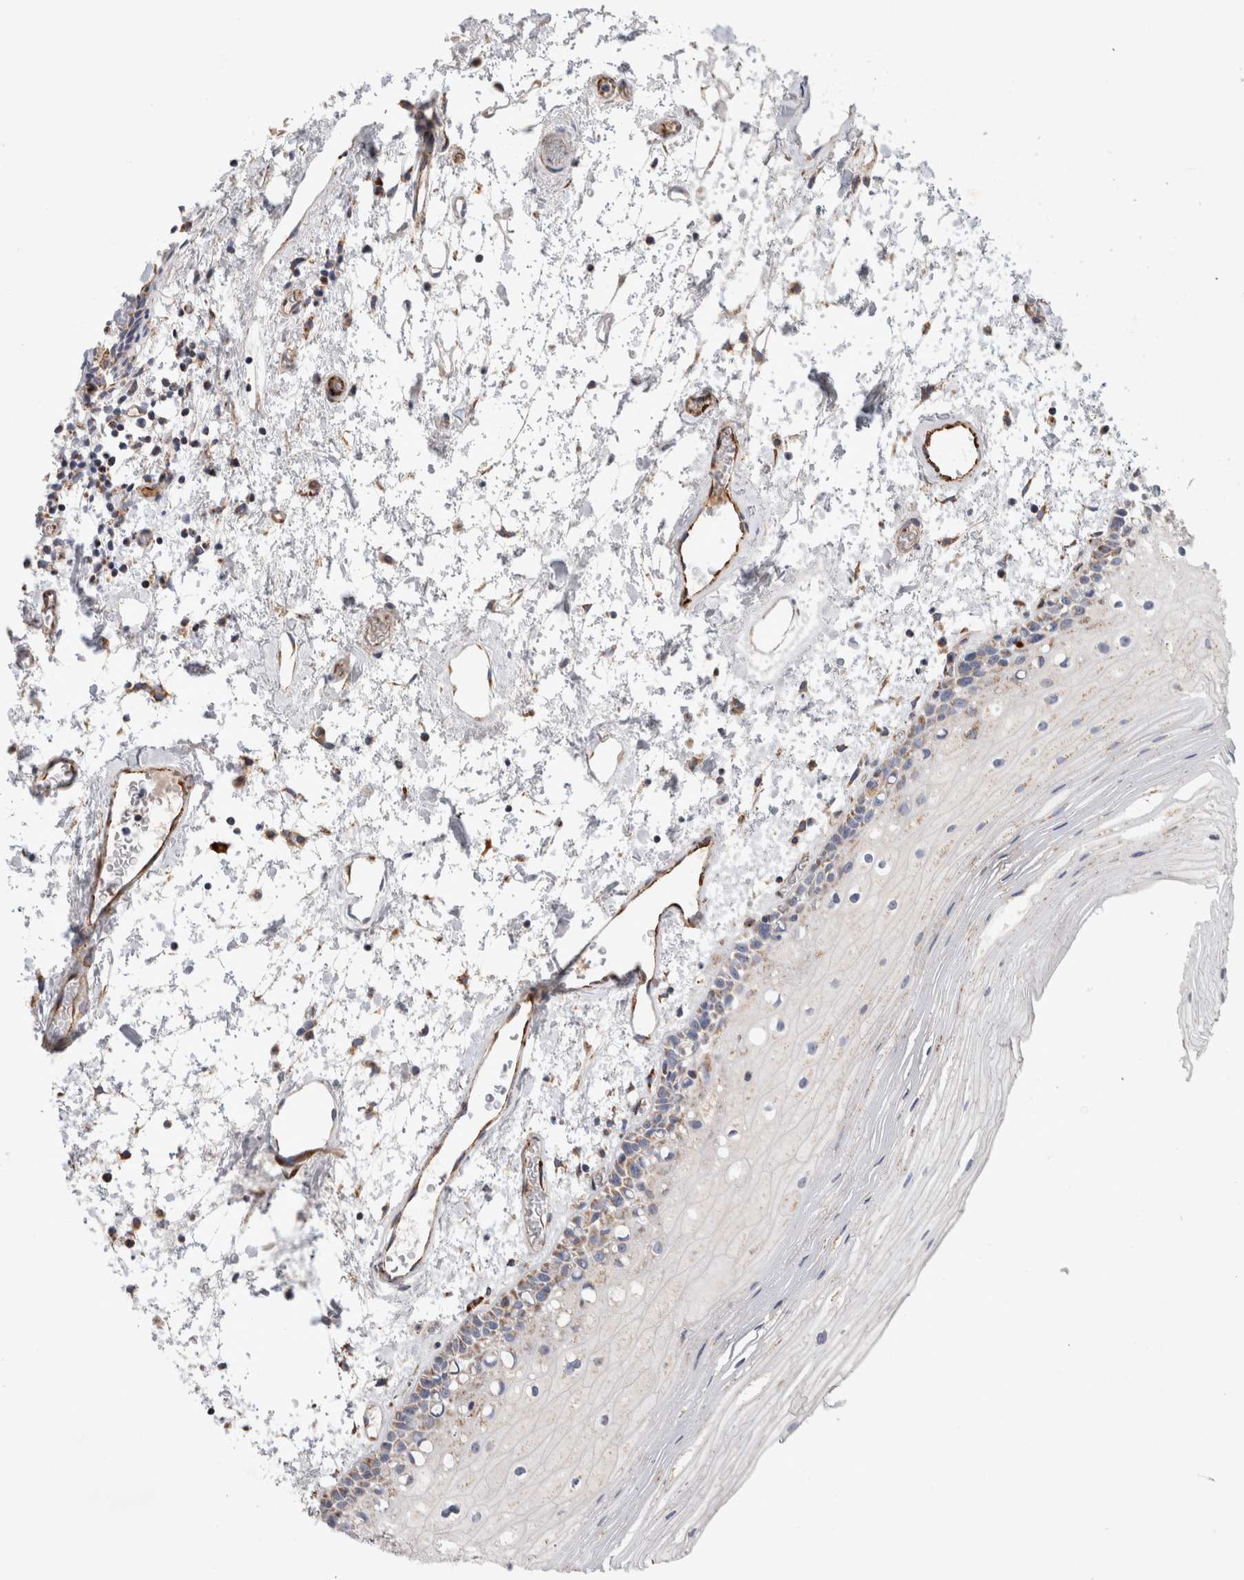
{"staining": {"intensity": "moderate", "quantity": "<25%", "location": "cytoplasmic/membranous"}, "tissue": "oral mucosa", "cell_type": "Squamous epithelial cells", "image_type": "normal", "snomed": [{"axis": "morphology", "description": "Normal tissue, NOS"}, {"axis": "topography", "description": "Oral tissue"}], "caption": "A high-resolution histopathology image shows IHC staining of unremarkable oral mucosa, which reveals moderate cytoplasmic/membranous positivity in approximately <25% of squamous epithelial cells. Nuclei are stained in blue.", "gene": "IARS2", "patient": {"sex": "male", "age": 52}}